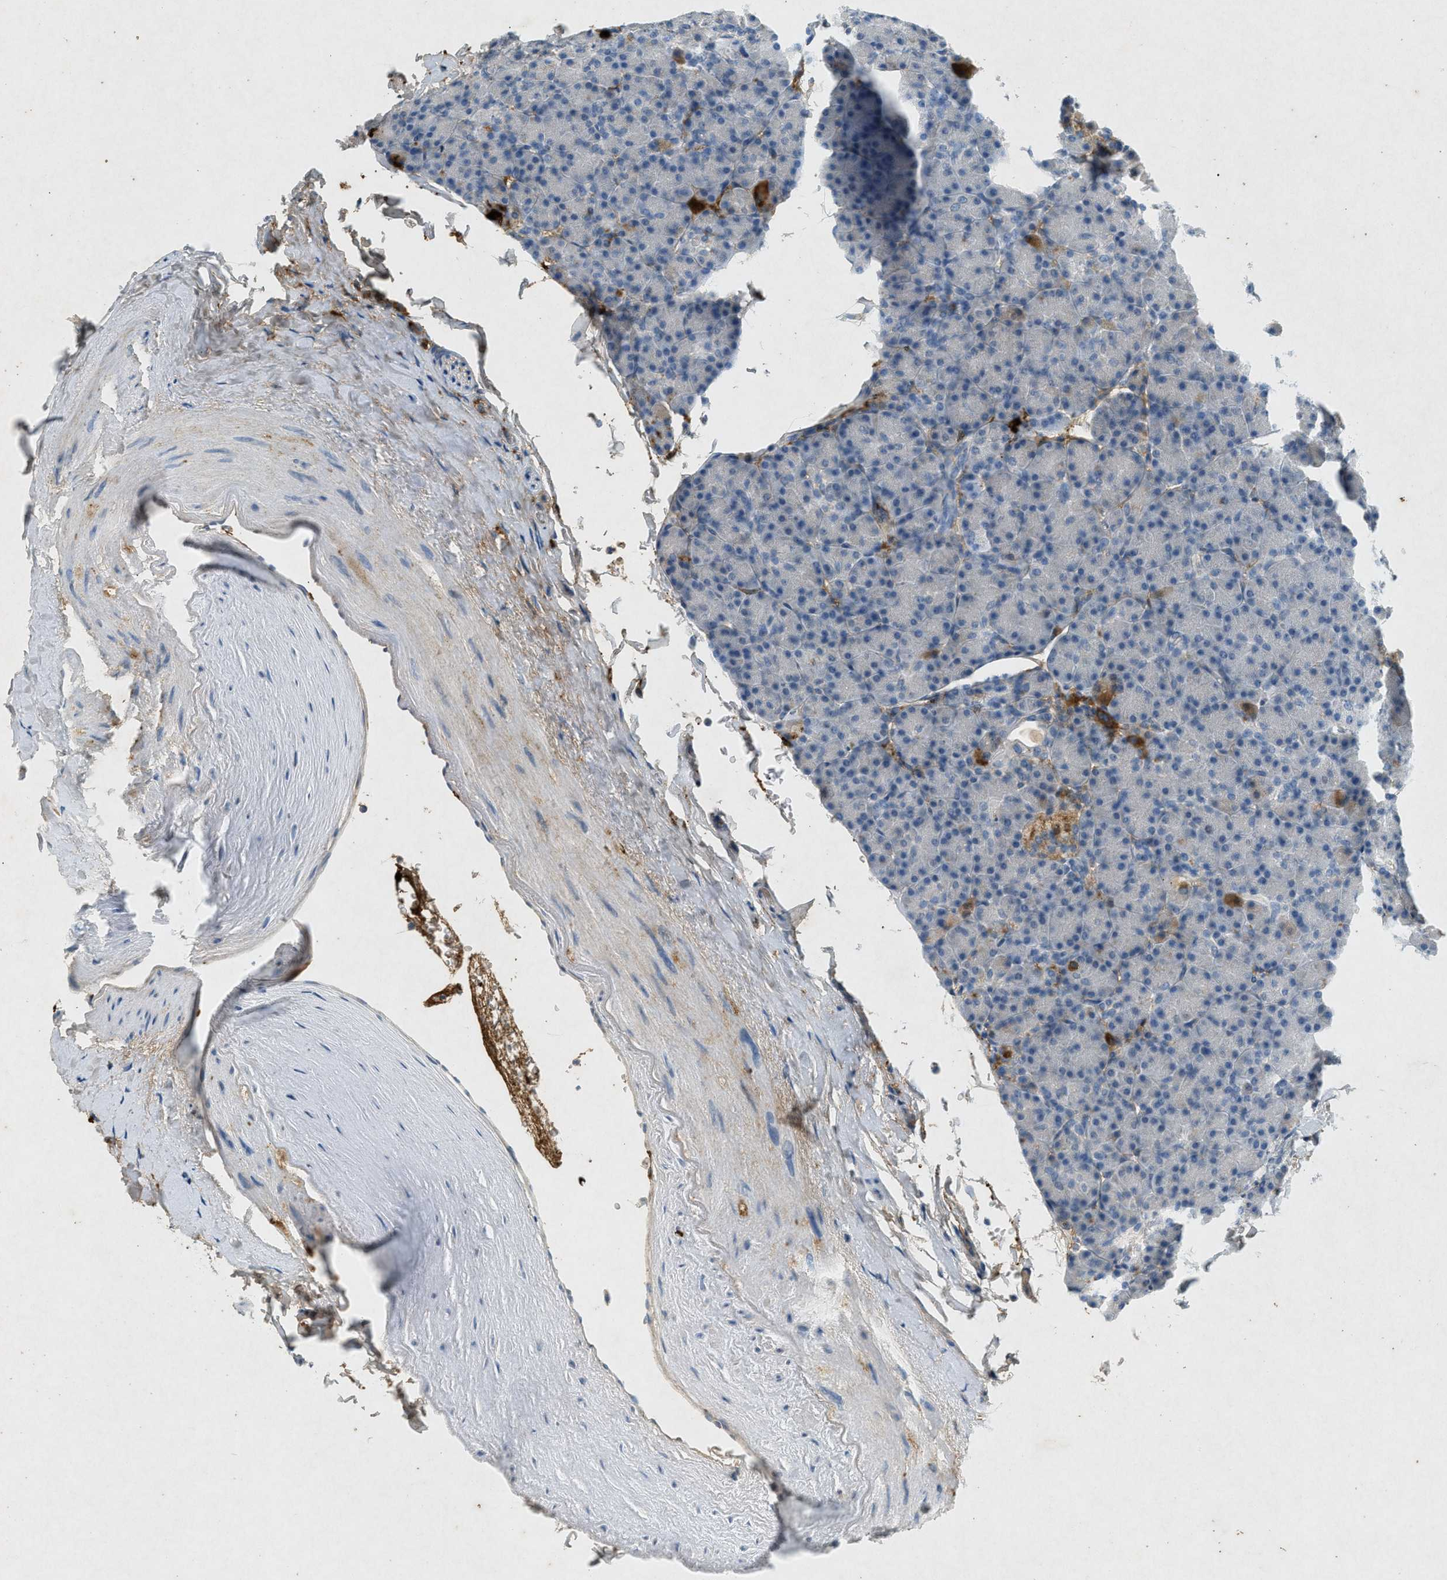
{"staining": {"intensity": "negative", "quantity": "none", "location": "none"}, "tissue": "pancreas", "cell_type": "Exocrine glandular cells", "image_type": "normal", "snomed": [{"axis": "morphology", "description": "Normal tissue, NOS"}, {"axis": "topography", "description": "Pancreas"}], "caption": "Protein analysis of unremarkable pancreas exhibits no significant positivity in exocrine glandular cells. The staining is performed using DAB brown chromogen with nuclei counter-stained in using hematoxylin.", "gene": "F2", "patient": {"sex": "female", "age": 43}}